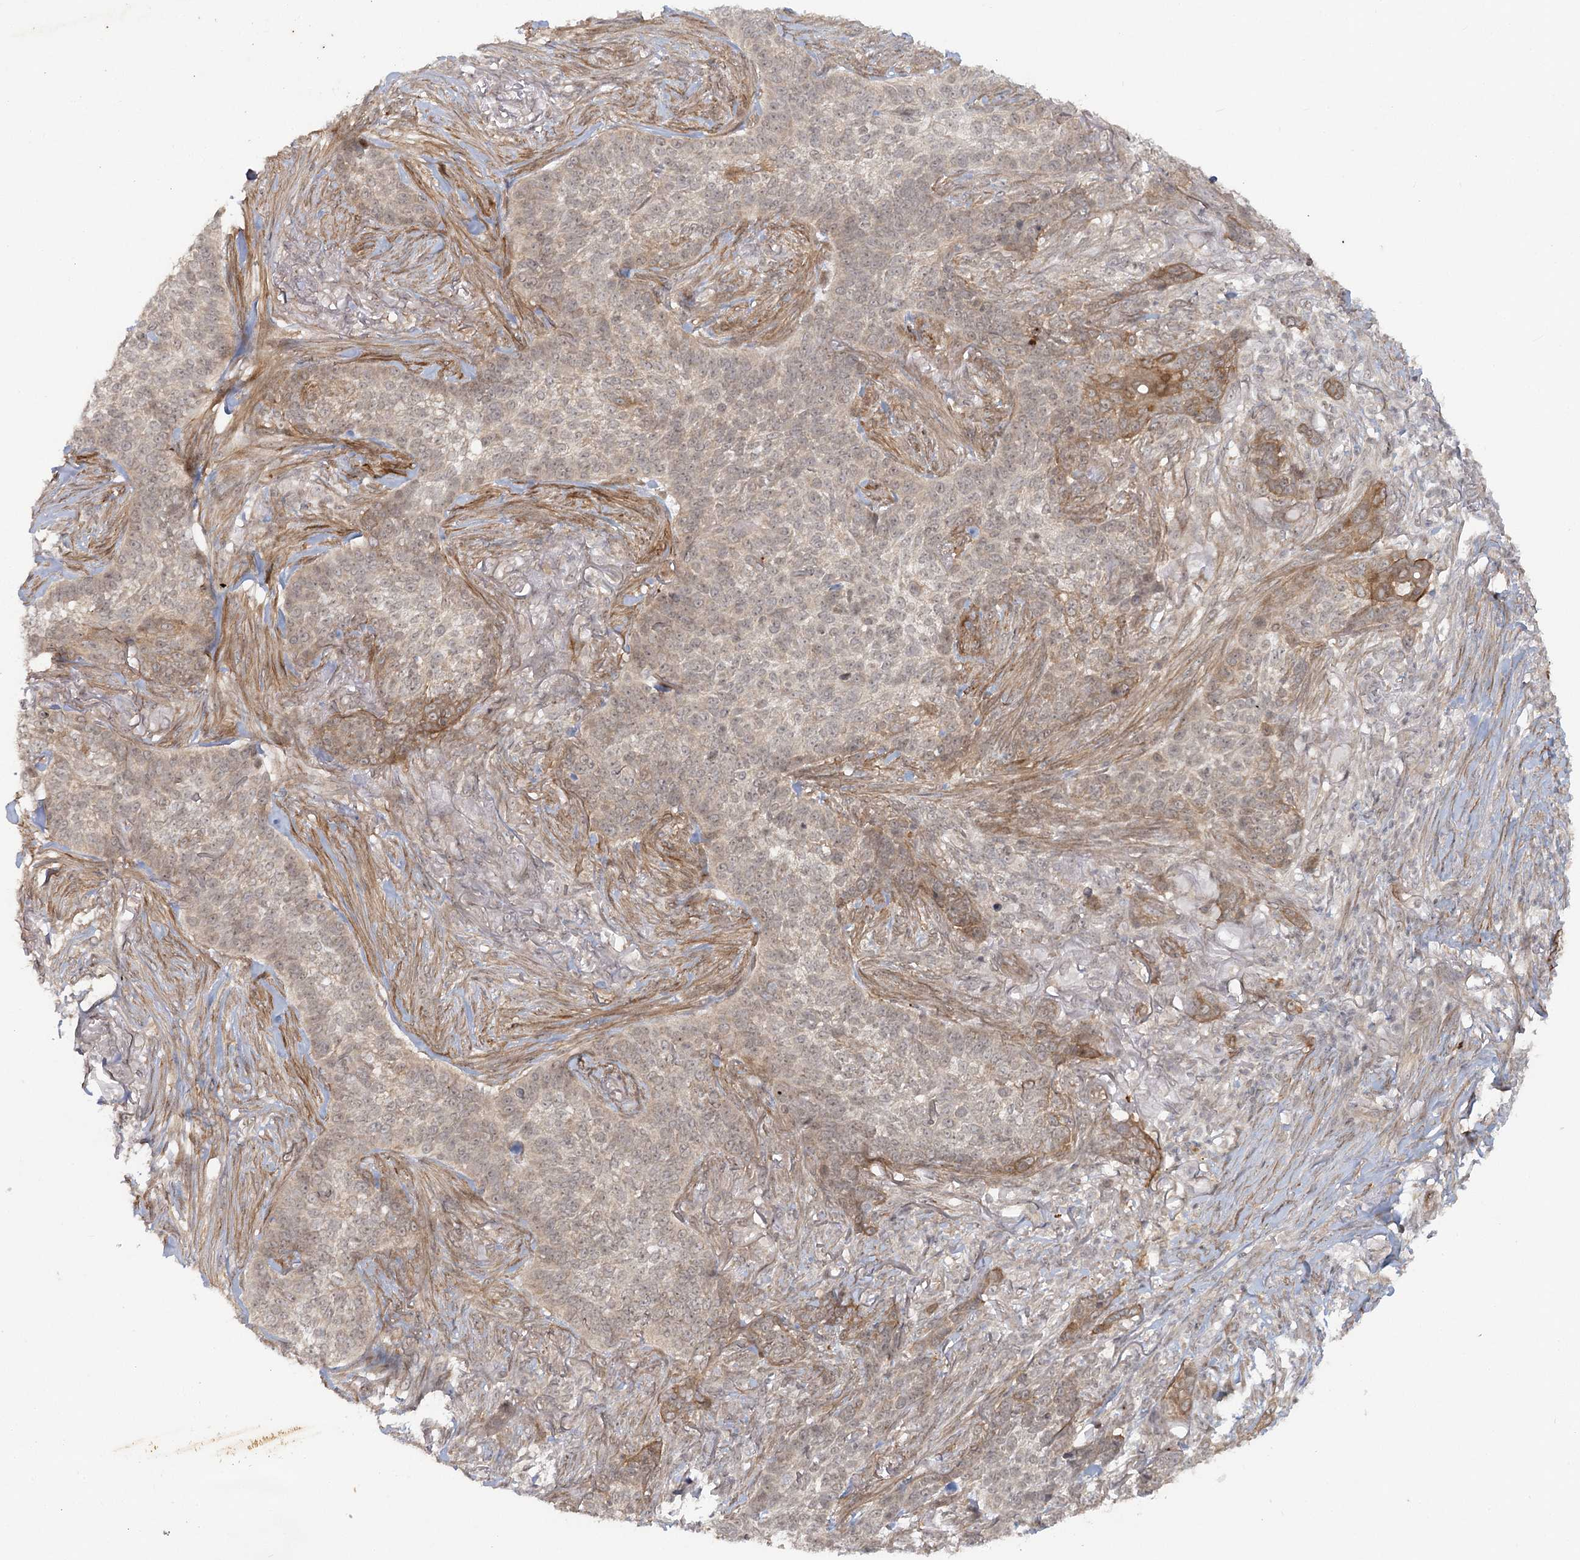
{"staining": {"intensity": "weak", "quantity": "<25%", "location": "cytoplasmic/membranous"}, "tissue": "skin cancer", "cell_type": "Tumor cells", "image_type": "cancer", "snomed": [{"axis": "morphology", "description": "Basal cell carcinoma"}, {"axis": "topography", "description": "Skin"}], "caption": "Immunohistochemistry of skin basal cell carcinoma shows no positivity in tumor cells.", "gene": "SH2D3A", "patient": {"sex": "male", "age": 85}}